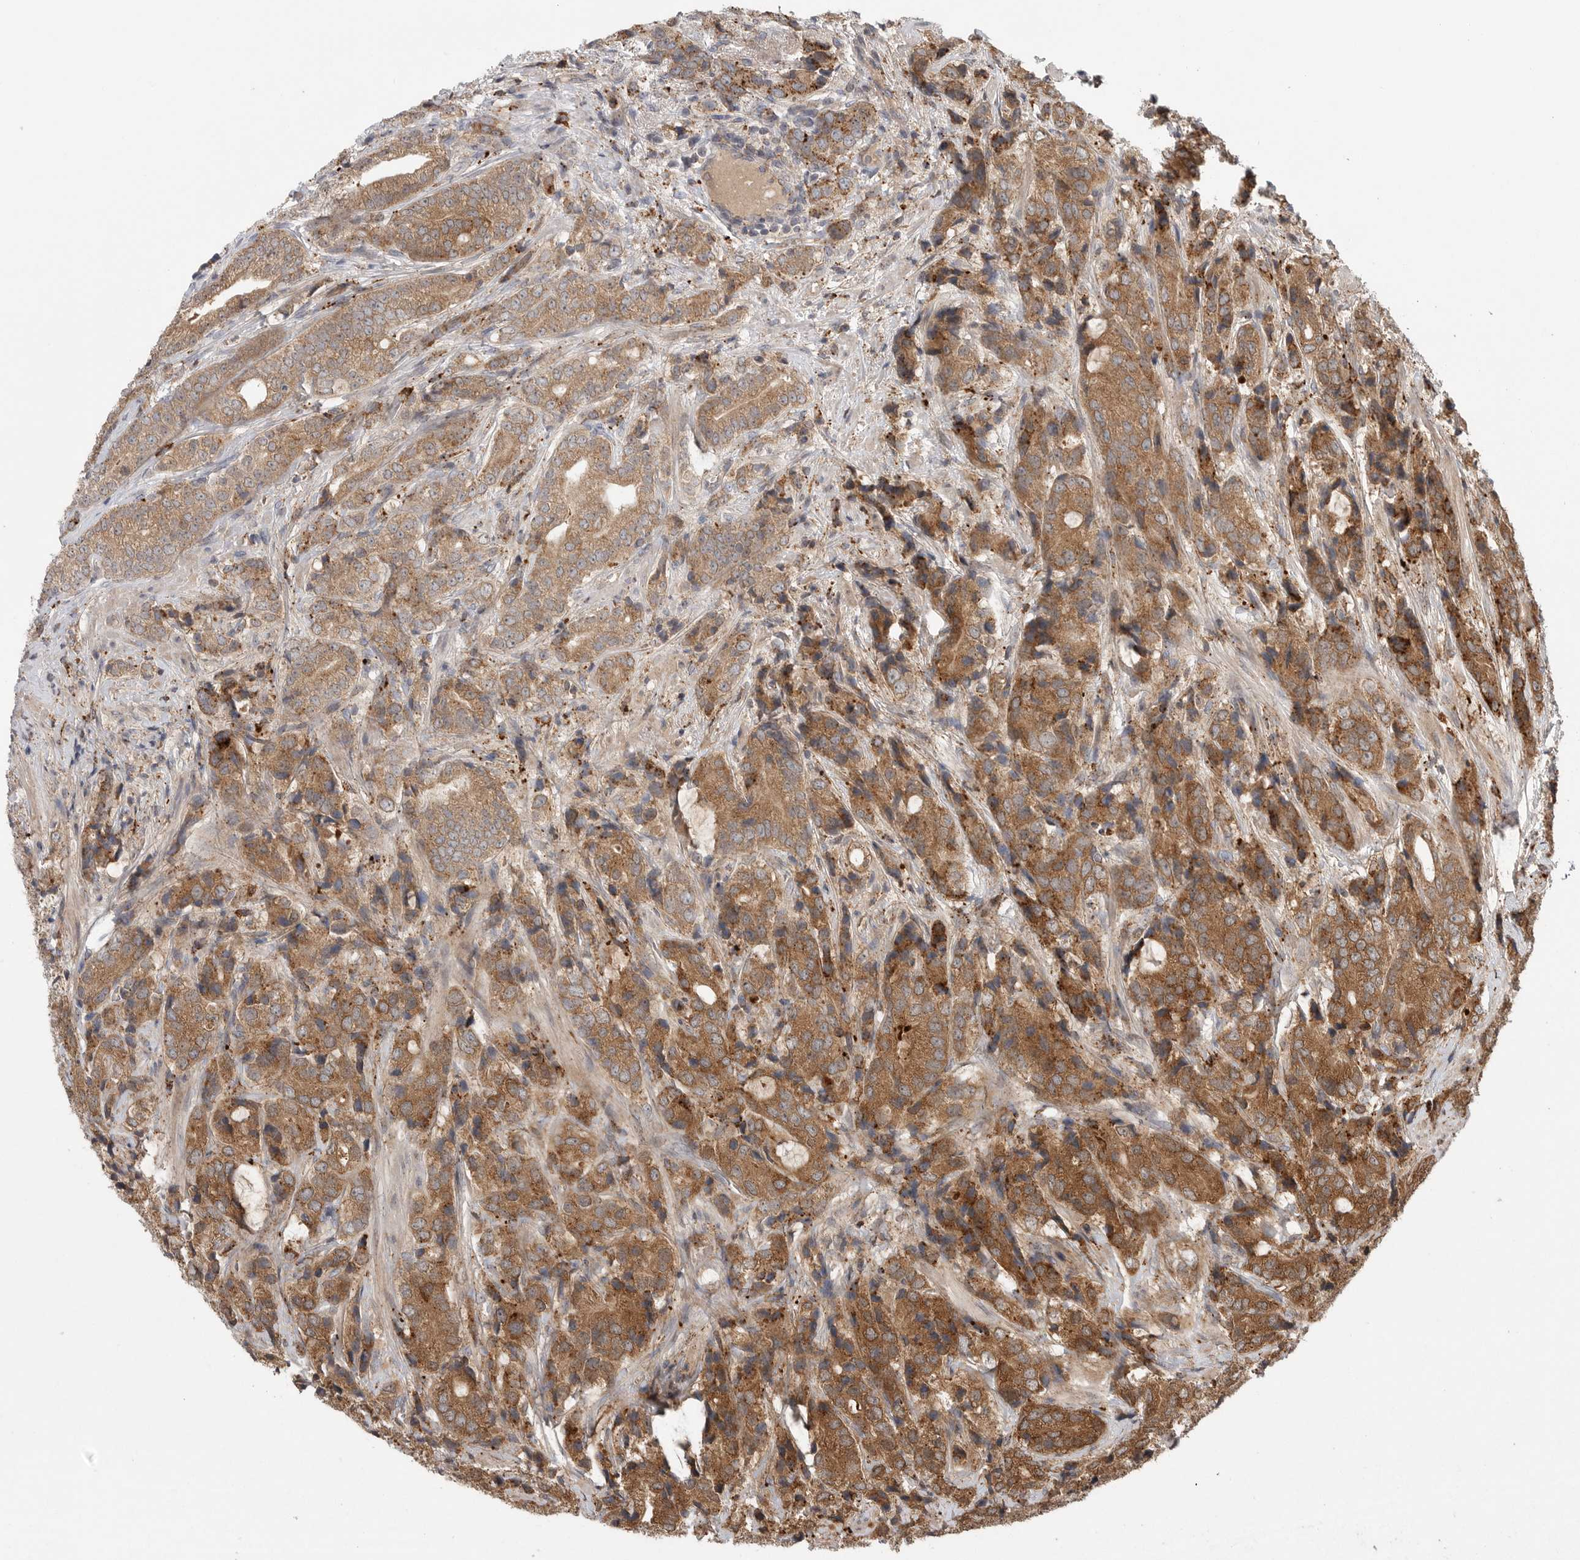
{"staining": {"intensity": "moderate", "quantity": ">75%", "location": "cytoplasmic/membranous"}, "tissue": "prostate cancer", "cell_type": "Tumor cells", "image_type": "cancer", "snomed": [{"axis": "morphology", "description": "Adenocarcinoma, High grade"}, {"axis": "topography", "description": "Prostate"}], "caption": "Protein analysis of prostate adenocarcinoma (high-grade) tissue exhibits moderate cytoplasmic/membranous staining in approximately >75% of tumor cells.", "gene": "GALNS", "patient": {"sex": "male", "age": 57}}